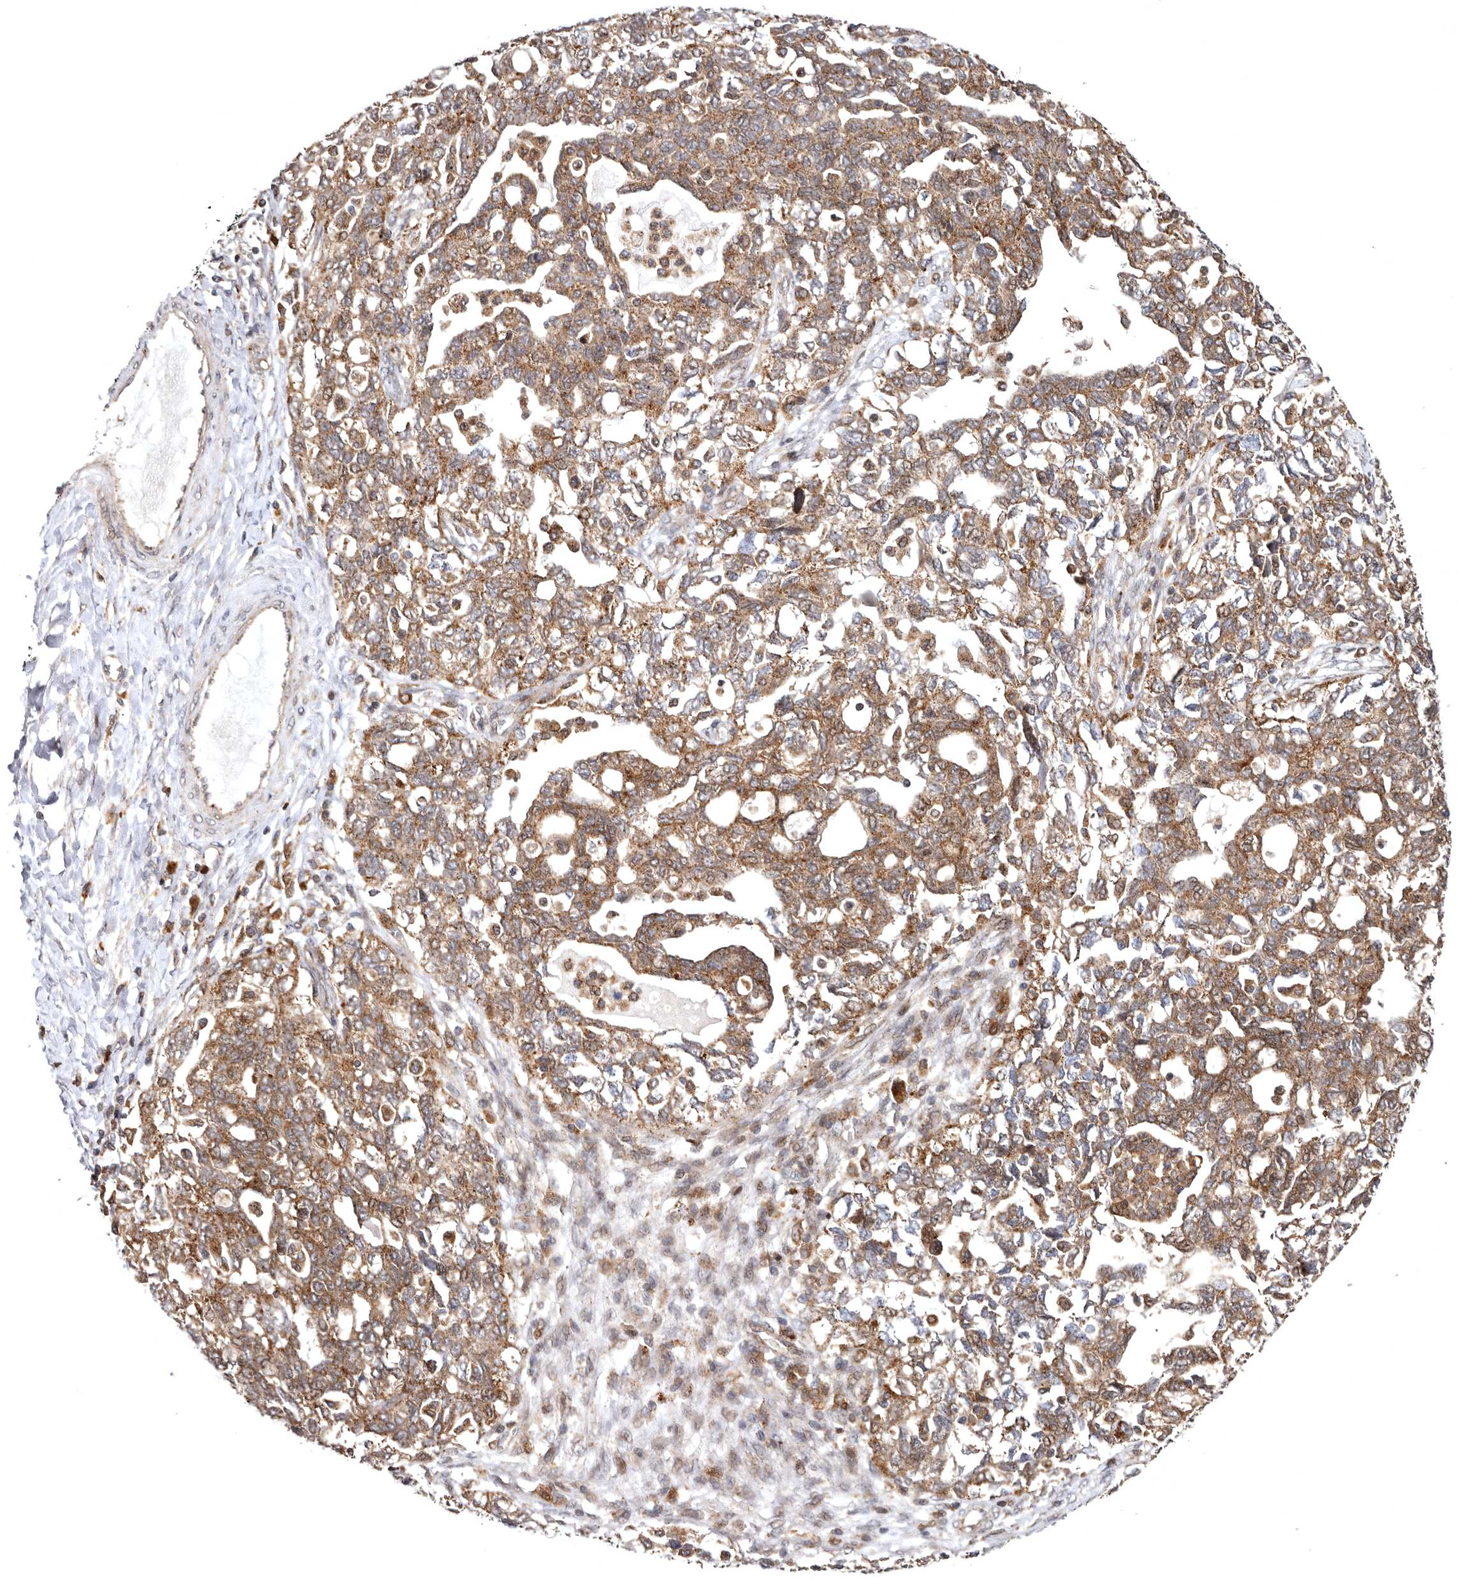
{"staining": {"intensity": "moderate", "quantity": ">75%", "location": "cytoplasmic/membranous"}, "tissue": "ovarian cancer", "cell_type": "Tumor cells", "image_type": "cancer", "snomed": [{"axis": "morphology", "description": "Carcinoma, NOS"}, {"axis": "morphology", "description": "Cystadenocarcinoma, serous, NOS"}, {"axis": "topography", "description": "Ovary"}], "caption": "Tumor cells display medium levels of moderate cytoplasmic/membranous expression in approximately >75% of cells in human serous cystadenocarcinoma (ovarian). (IHC, brightfield microscopy, high magnification).", "gene": "FGFR4", "patient": {"sex": "female", "age": 69}}